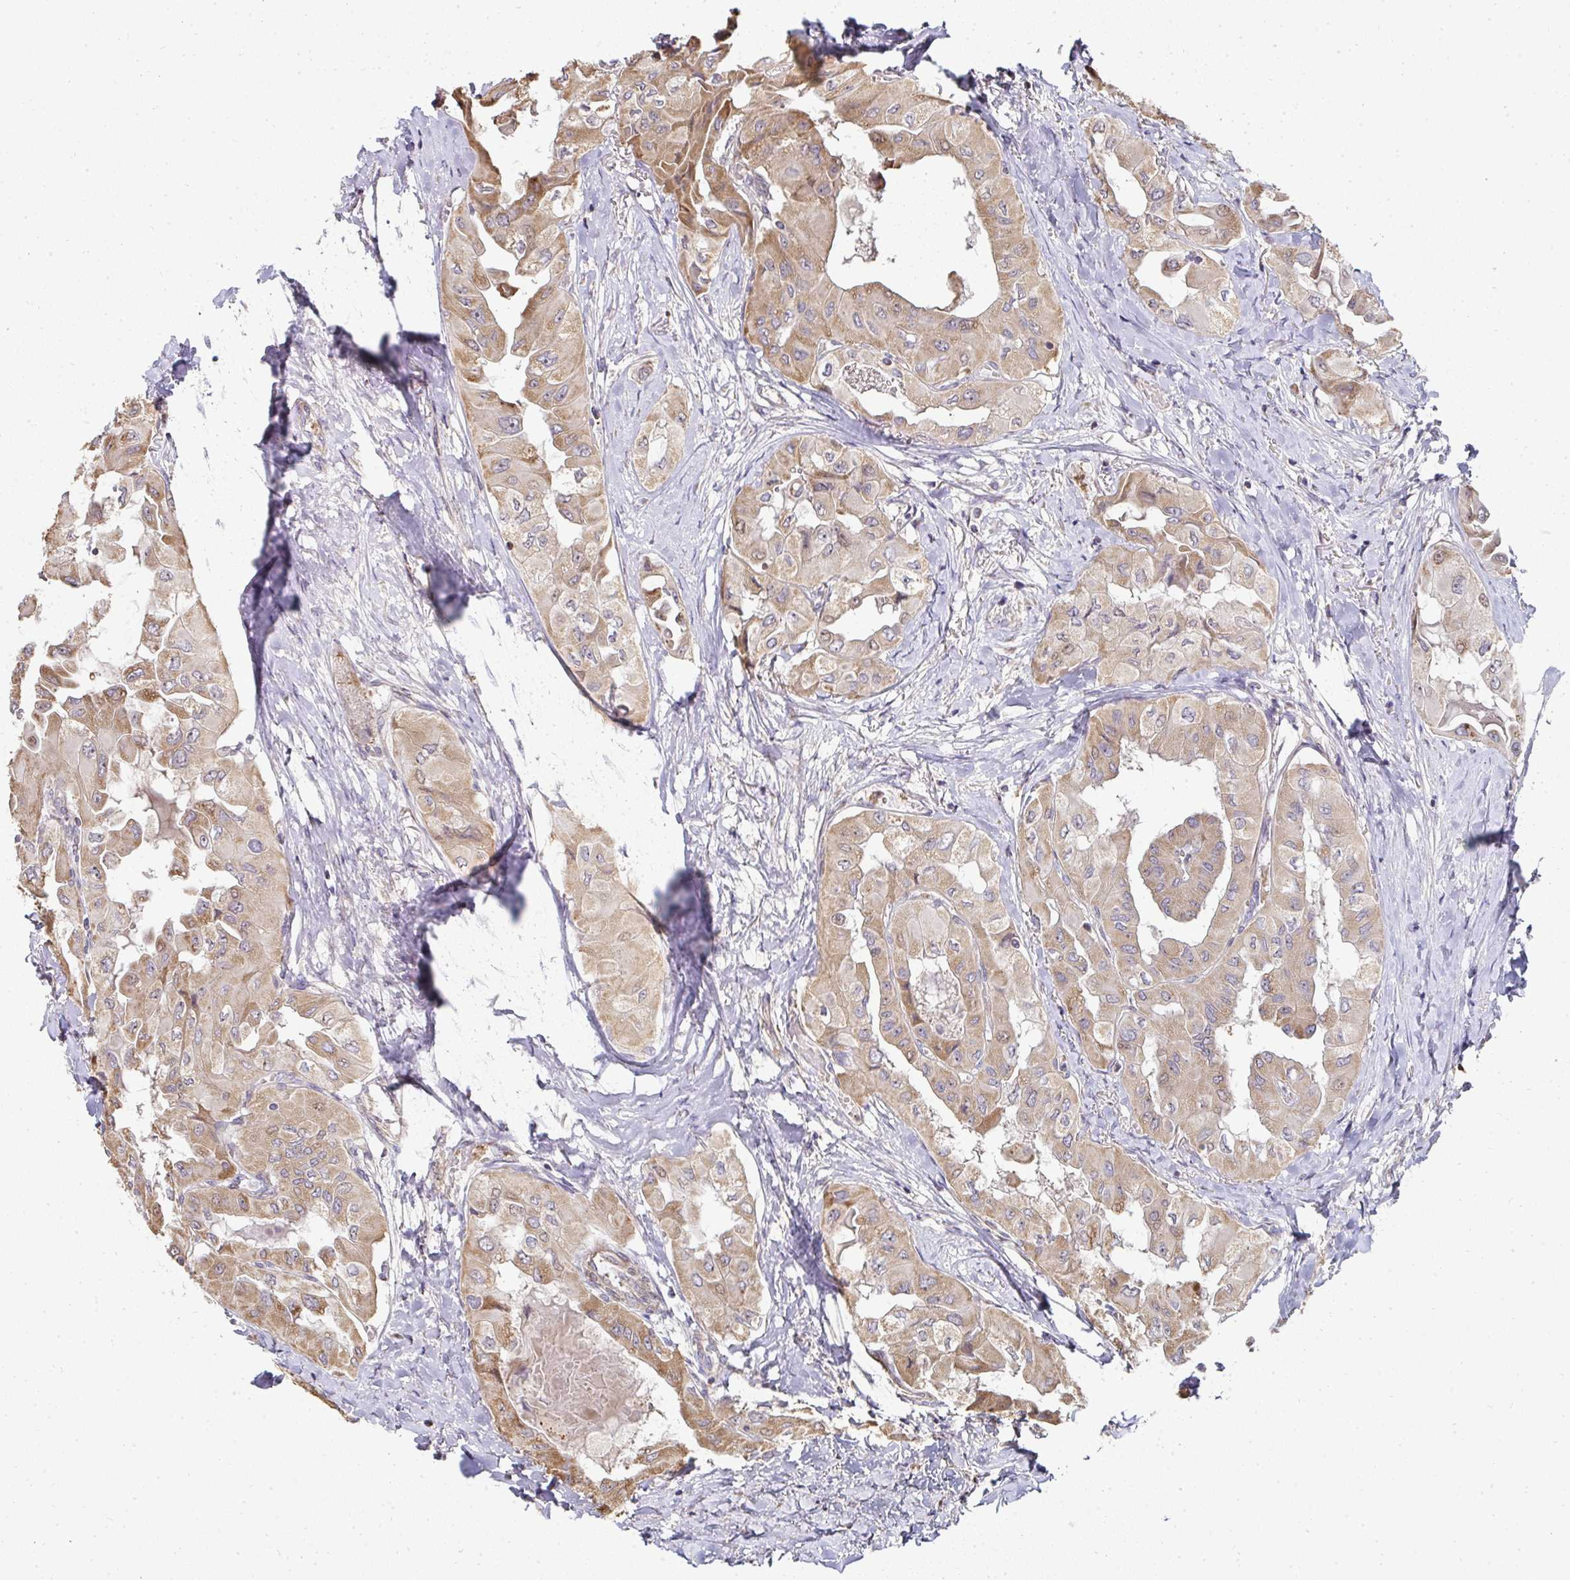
{"staining": {"intensity": "moderate", "quantity": ">75%", "location": "cytoplasmic/membranous"}, "tissue": "thyroid cancer", "cell_type": "Tumor cells", "image_type": "cancer", "snomed": [{"axis": "morphology", "description": "Normal tissue, NOS"}, {"axis": "morphology", "description": "Papillary adenocarcinoma, NOS"}, {"axis": "topography", "description": "Thyroid gland"}], "caption": "DAB immunohistochemical staining of human papillary adenocarcinoma (thyroid) demonstrates moderate cytoplasmic/membranous protein expression in approximately >75% of tumor cells. (Stains: DAB (3,3'-diaminobenzidine) in brown, nuclei in blue, Microscopy: brightfield microscopy at high magnification).", "gene": "AGTPBP1", "patient": {"sex": "female", "age": 59}}